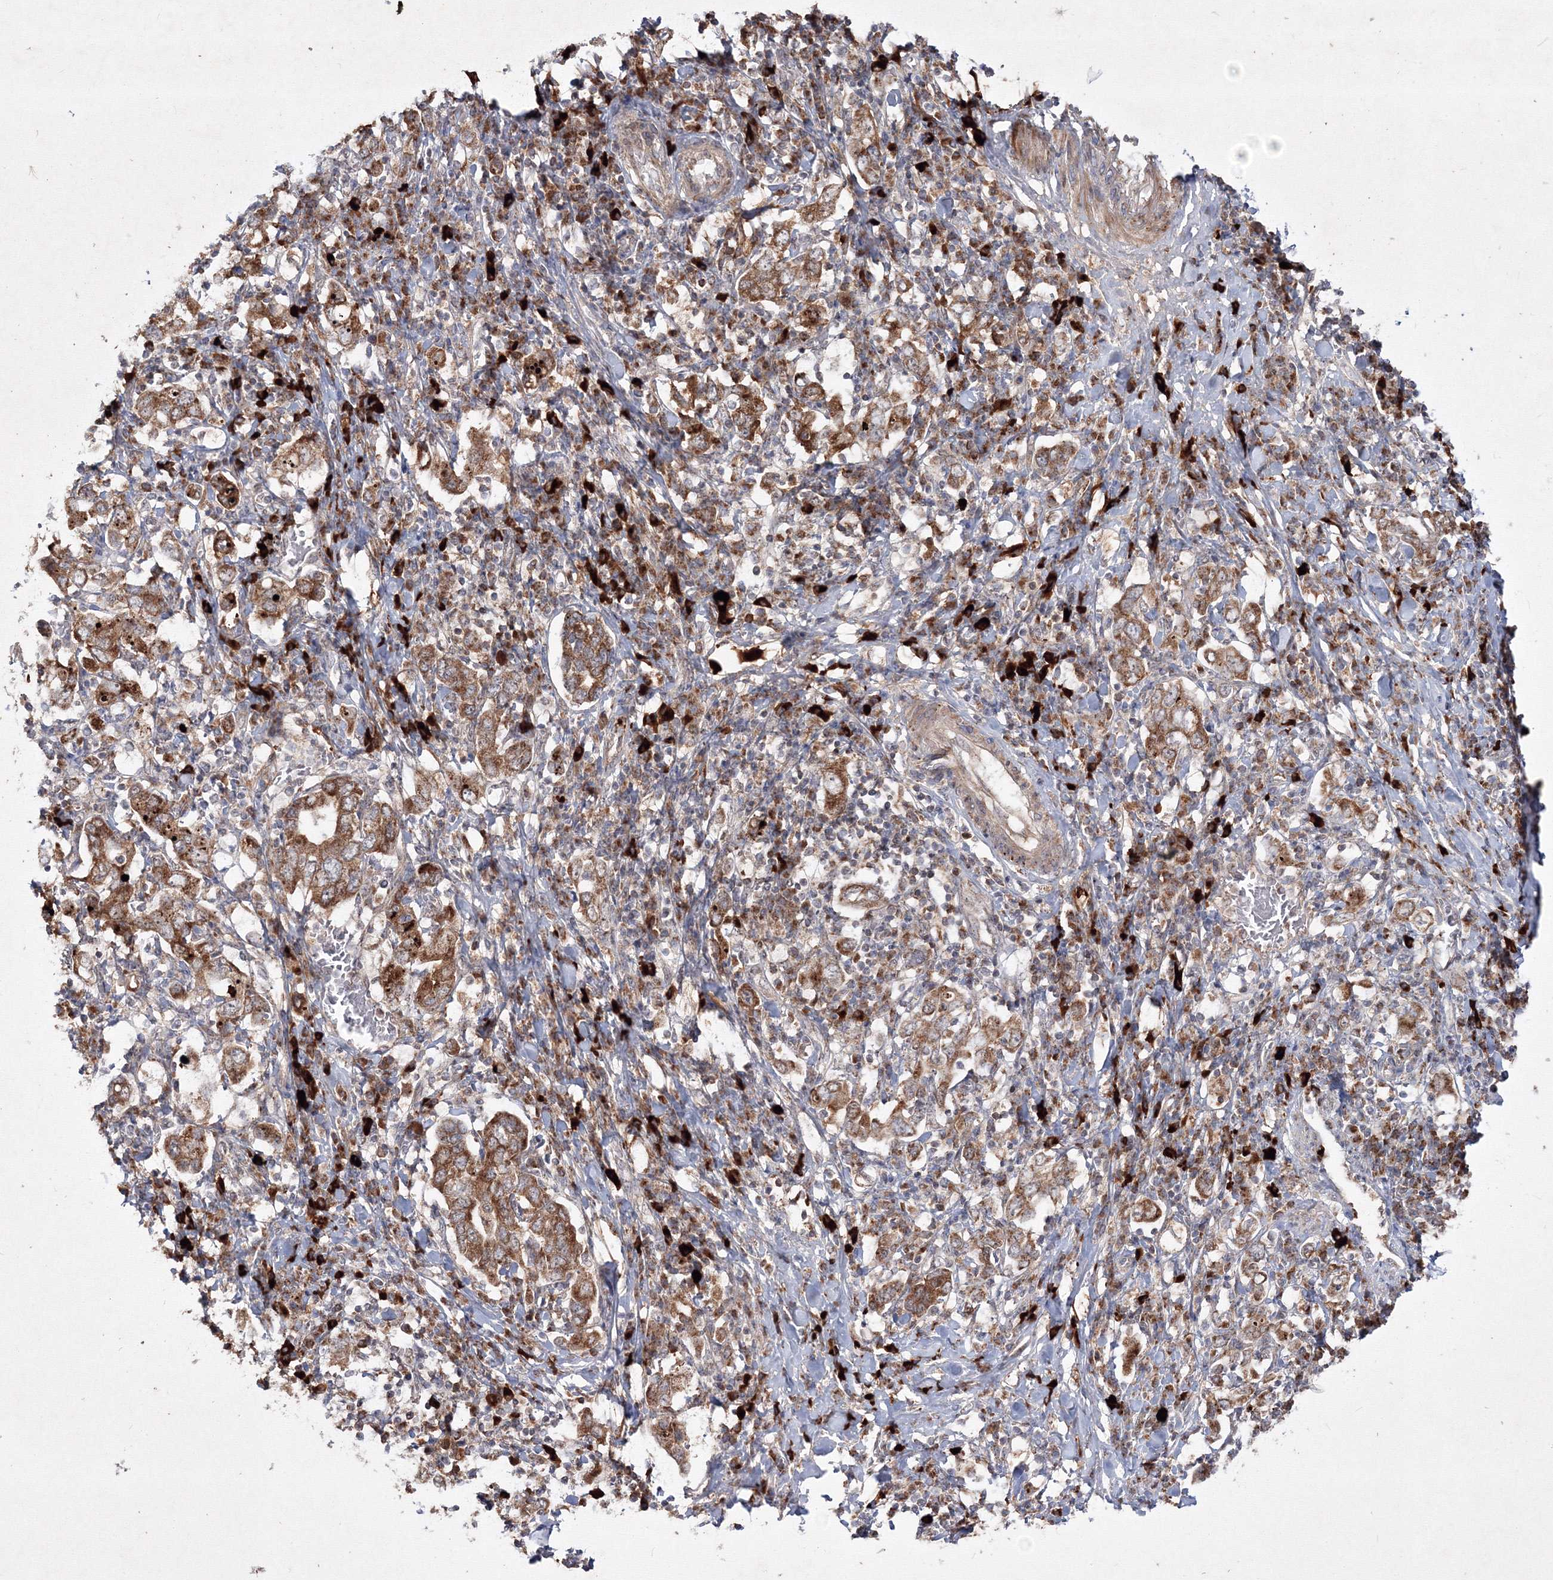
{"staining": {"intensity": "moderate", "quantity": ">75%", "location": "cytoplasmic/membranous"}, "tissue": "stomach cancer", "cell_type": "Tumor cells", "image_type": "cancer", "snomed": [{"axis": "morphology", "description": "Adenocarcinoma, NOS"}, {"axis": "topography", "description": "Stomach, upper"}], "caption": "Protein expression analysis of human stomach cancer reveals moderate cytoplasmic/membranous positivity in about >75% of tumor cells.", "gene": "PEX13", "patient": {"sex": "male", "age": 62}}